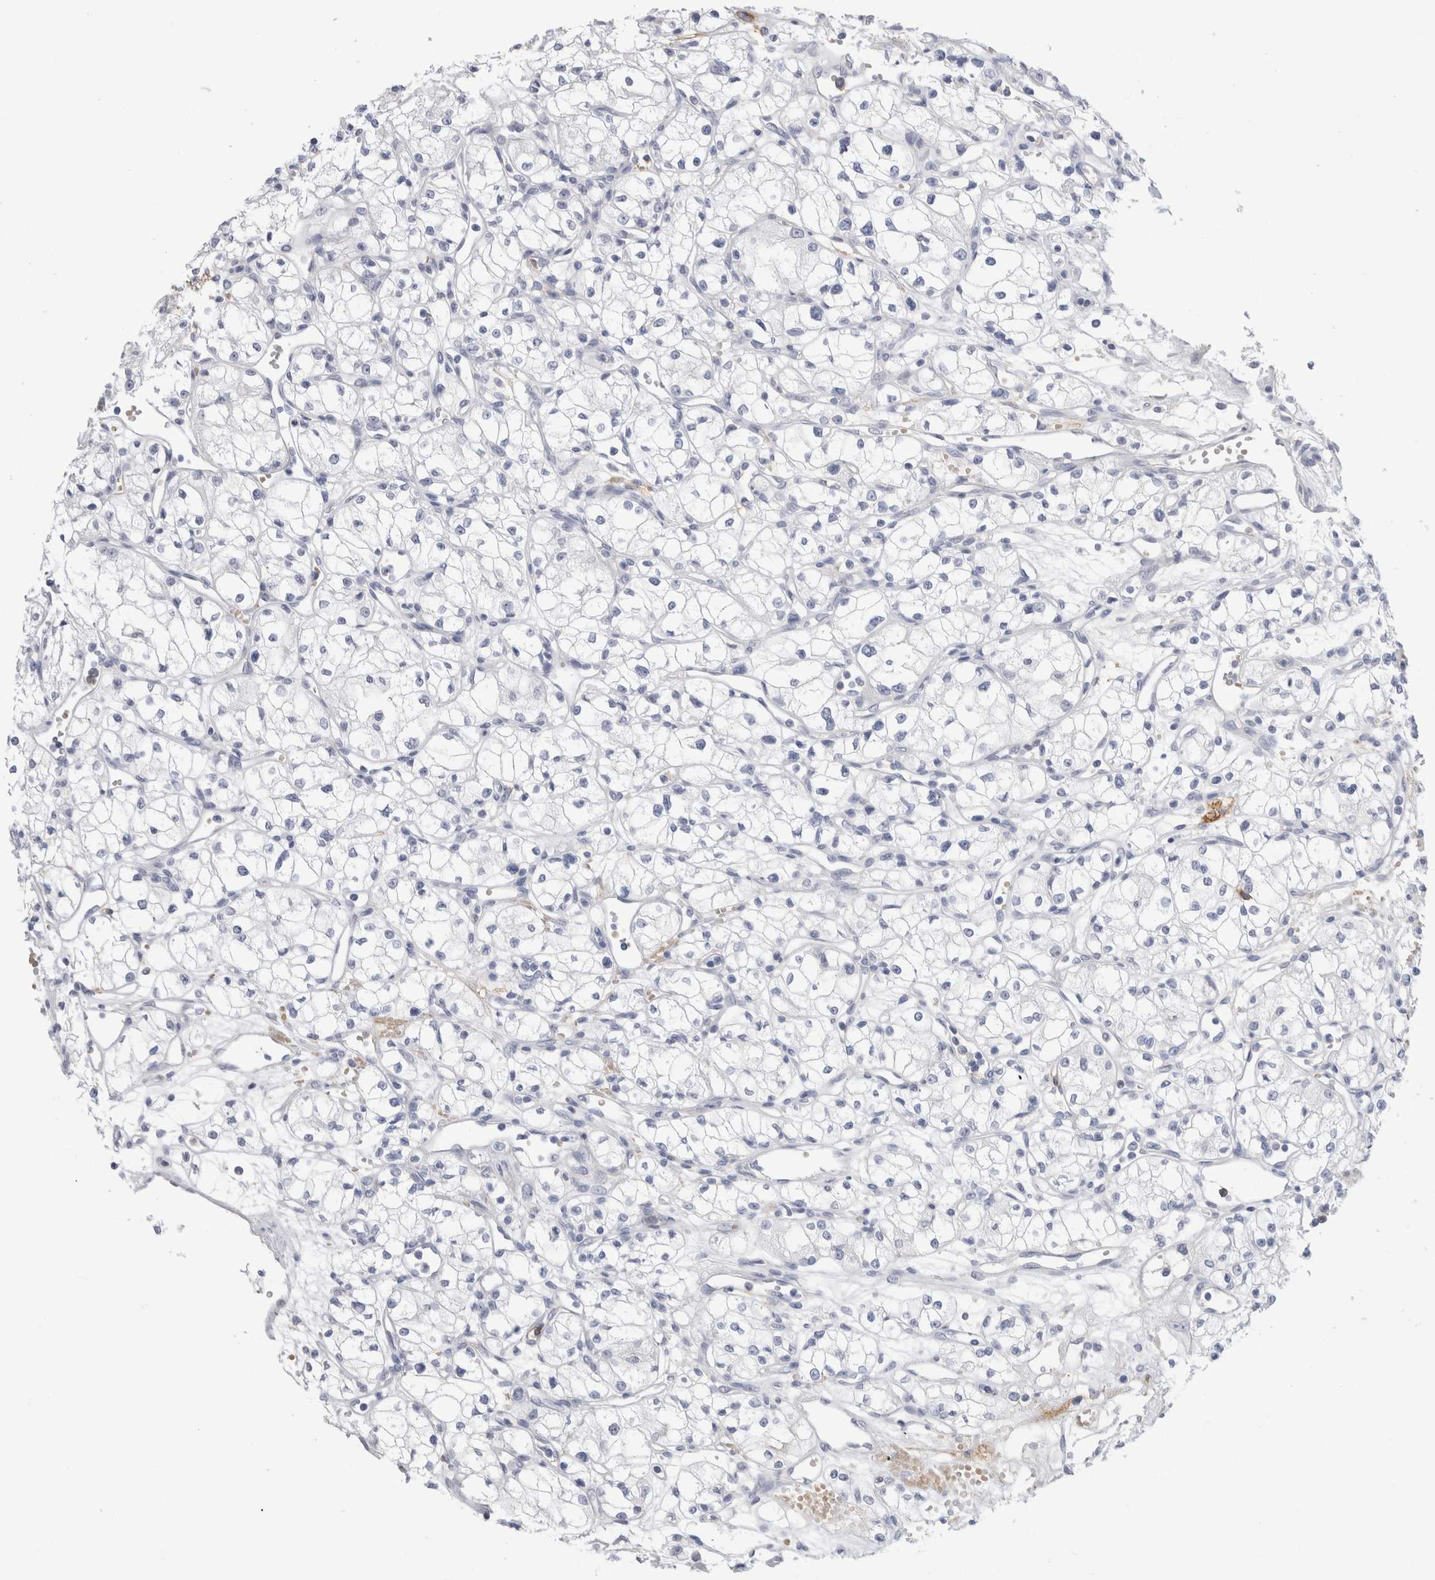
{"staining": {"intensity": "negative", "quantity": "none", "location": "none"}, "tissue": "renal cancer", "cell_type": "Tumor cells", "image_type": "cancer", "snomed": [{"axis": "morphology", "description": "Normal tissue, NOS"}, {"axis": "morphology", "description": "Adenocarcinoma, NOS"}, {"axis": "topography", "description": "Kidney"}], "caption": "High magnification brightfield microscopy of renal cancer stained with DAB (3,3'-diaminobenzidine) (brown) and counterstained with hematoxylin (blue): tumor cells show no significant positivity.", "gene": "CD38", "patient": {"sex": "male", "age": 59}}